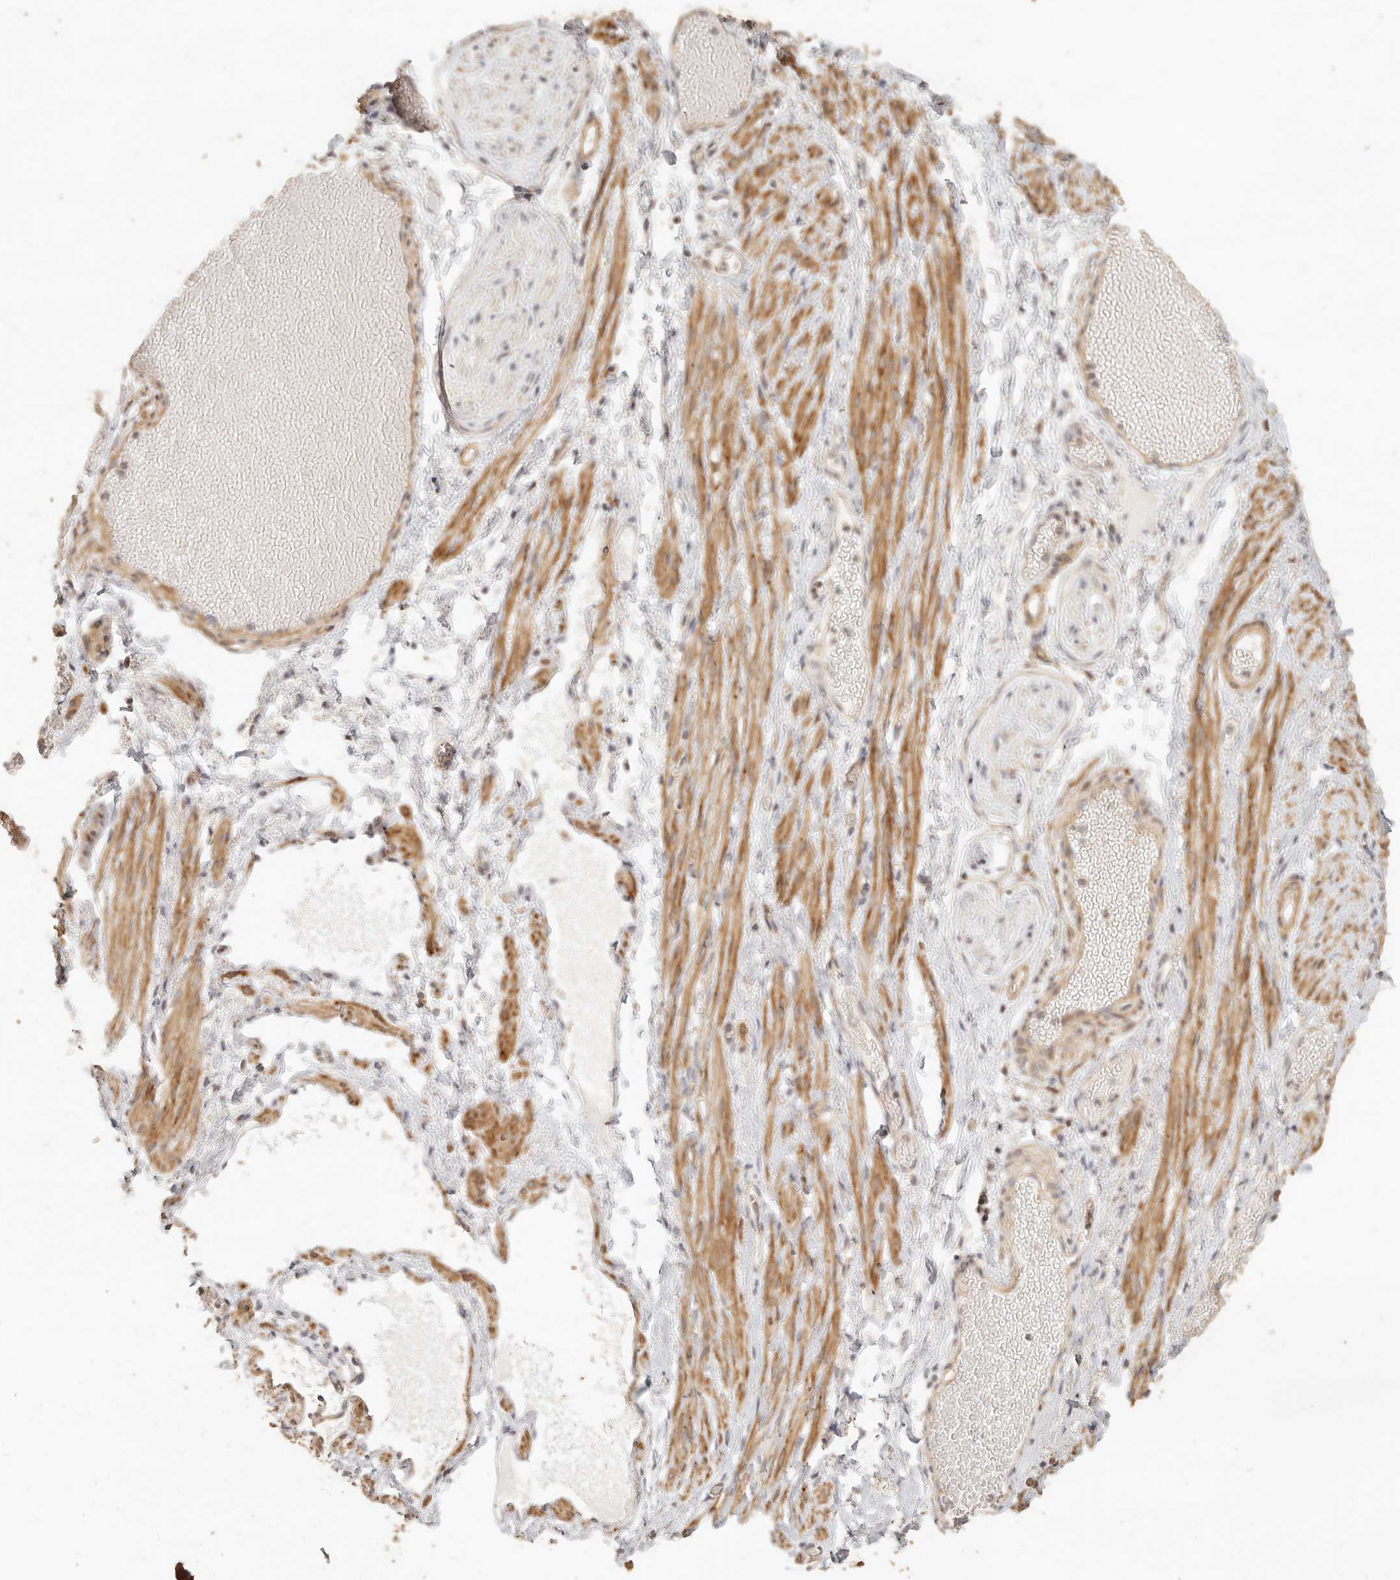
{"staining": {"intensity": "moderate", "quantity": ">75%", "location": "cytoplasmic/membranous,nuclear"}, "tissue": "adipose tissue", "cell_type": "Adipocytes", "image_type": "normal", "snomed": [{"axis": "morphology", "description": "Normal tissue, NOS"}, {"axis": "topography", "description": "Smooth muscle"}, {"axis": "topography", "description": "Peripheral nerve tissue"}], "caption": "This micrograph displays benign adipose tissue stained with immunohistochemistry (IHC) to label a protein in brown. The cytoplasmic/membranous,nuclear of adipocytes show moderate positivity for the protein. Nuclei are counter-stained blue.", "gene": "PTPN22", "patient": {"sex": "female", "age": 39}}